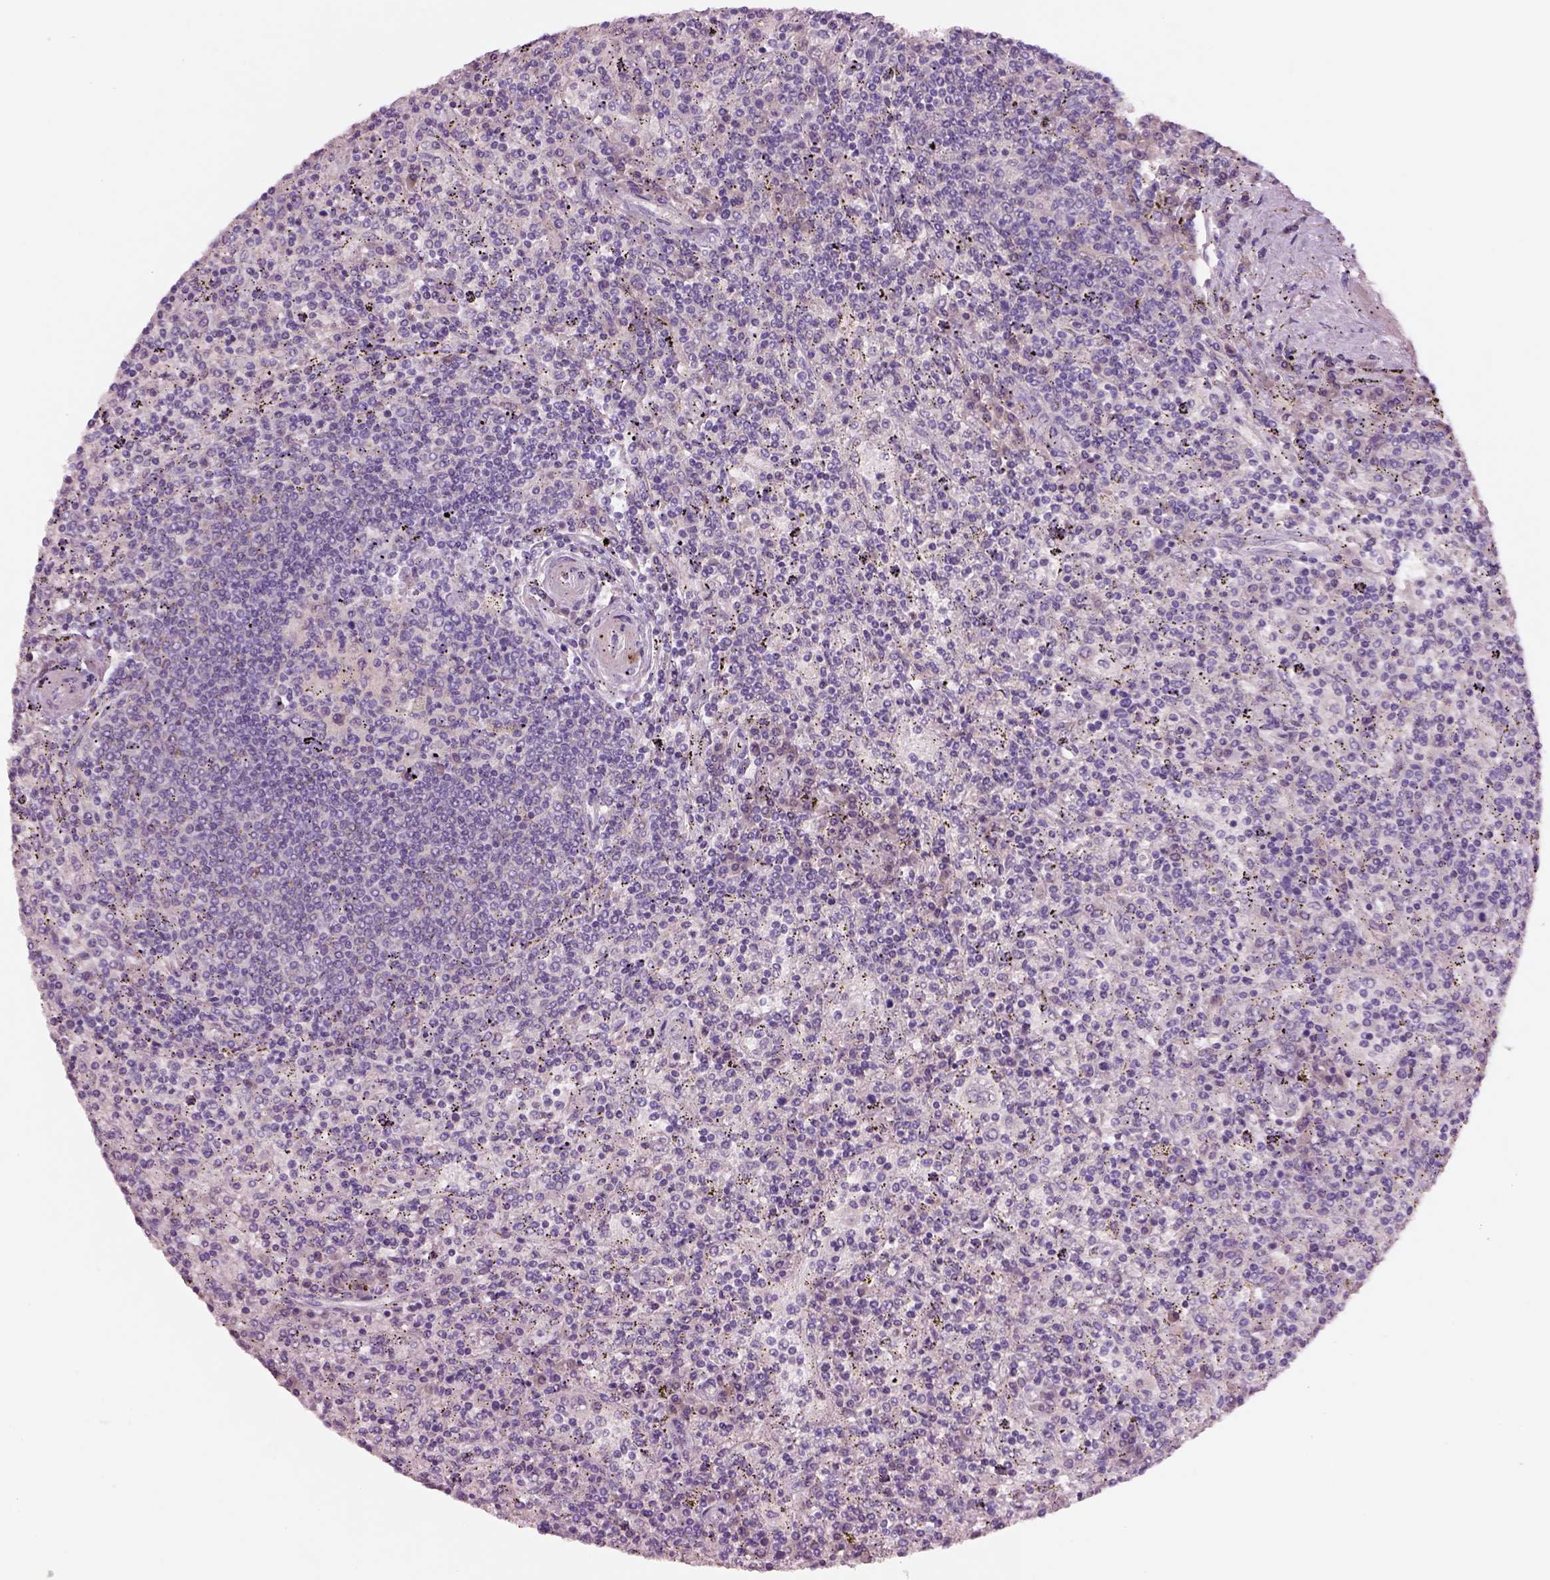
{"staining": {"intensity": "negative", "quantity": "none", "location": "none"}, "tissue": "lymphoma", "cell_type": "Tumor cells", "image_type": "cancer", "snomed": [{"axis": "morphology", "description": "Malignant lymphoma, non-Hodgkin's type, Low grade"}, {"axis": "topography", "description": "Spleen"}], "caption": "Malignant lymphoma, non-Hodgkin's type (low-grade) was stained to show a protein in brown. There is no significant expression in tumor cells.", "gene": "PLPP7", "patient": {"sex": "male", "age": 62}}